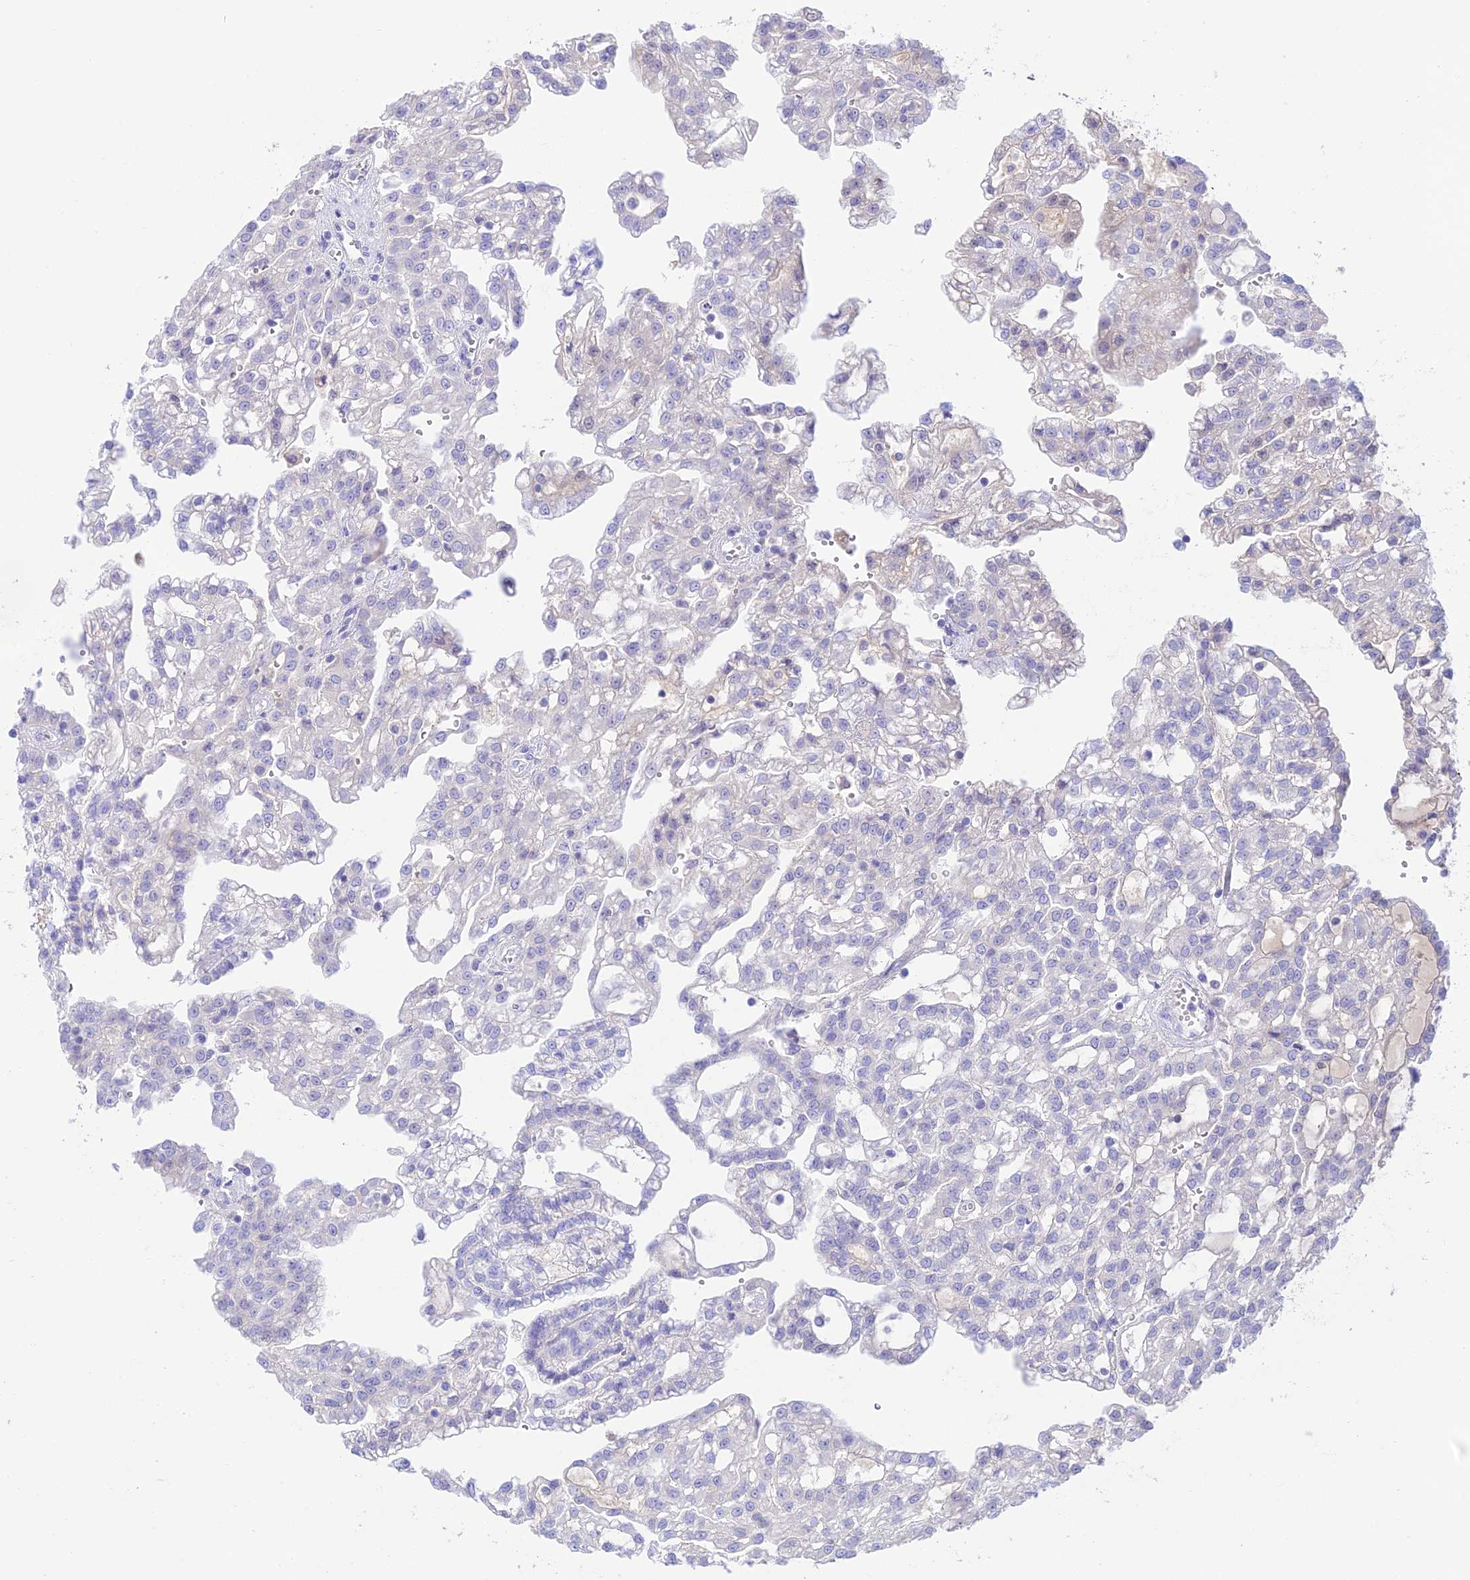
{"staining": {"intensity": "negative", "quantity": "none", "location": "none"}, "tissue": "renal cancer", "cell_type": "Tumor cells", "image_type": "cancer", "snomed": [{"axis": "morphology", "description": "Adenocarcinoma, NOS"}, {"axis": "topography", "description": "Kidney"}], "caption": "An immunohistochemistry micrograph of adenocarcinoma (renal) is shown. There is no staining in tumor cells of adenocarcinoma (renal).", "gene": "NLRP9", "patient": {"sex": "male", "age": 63}}